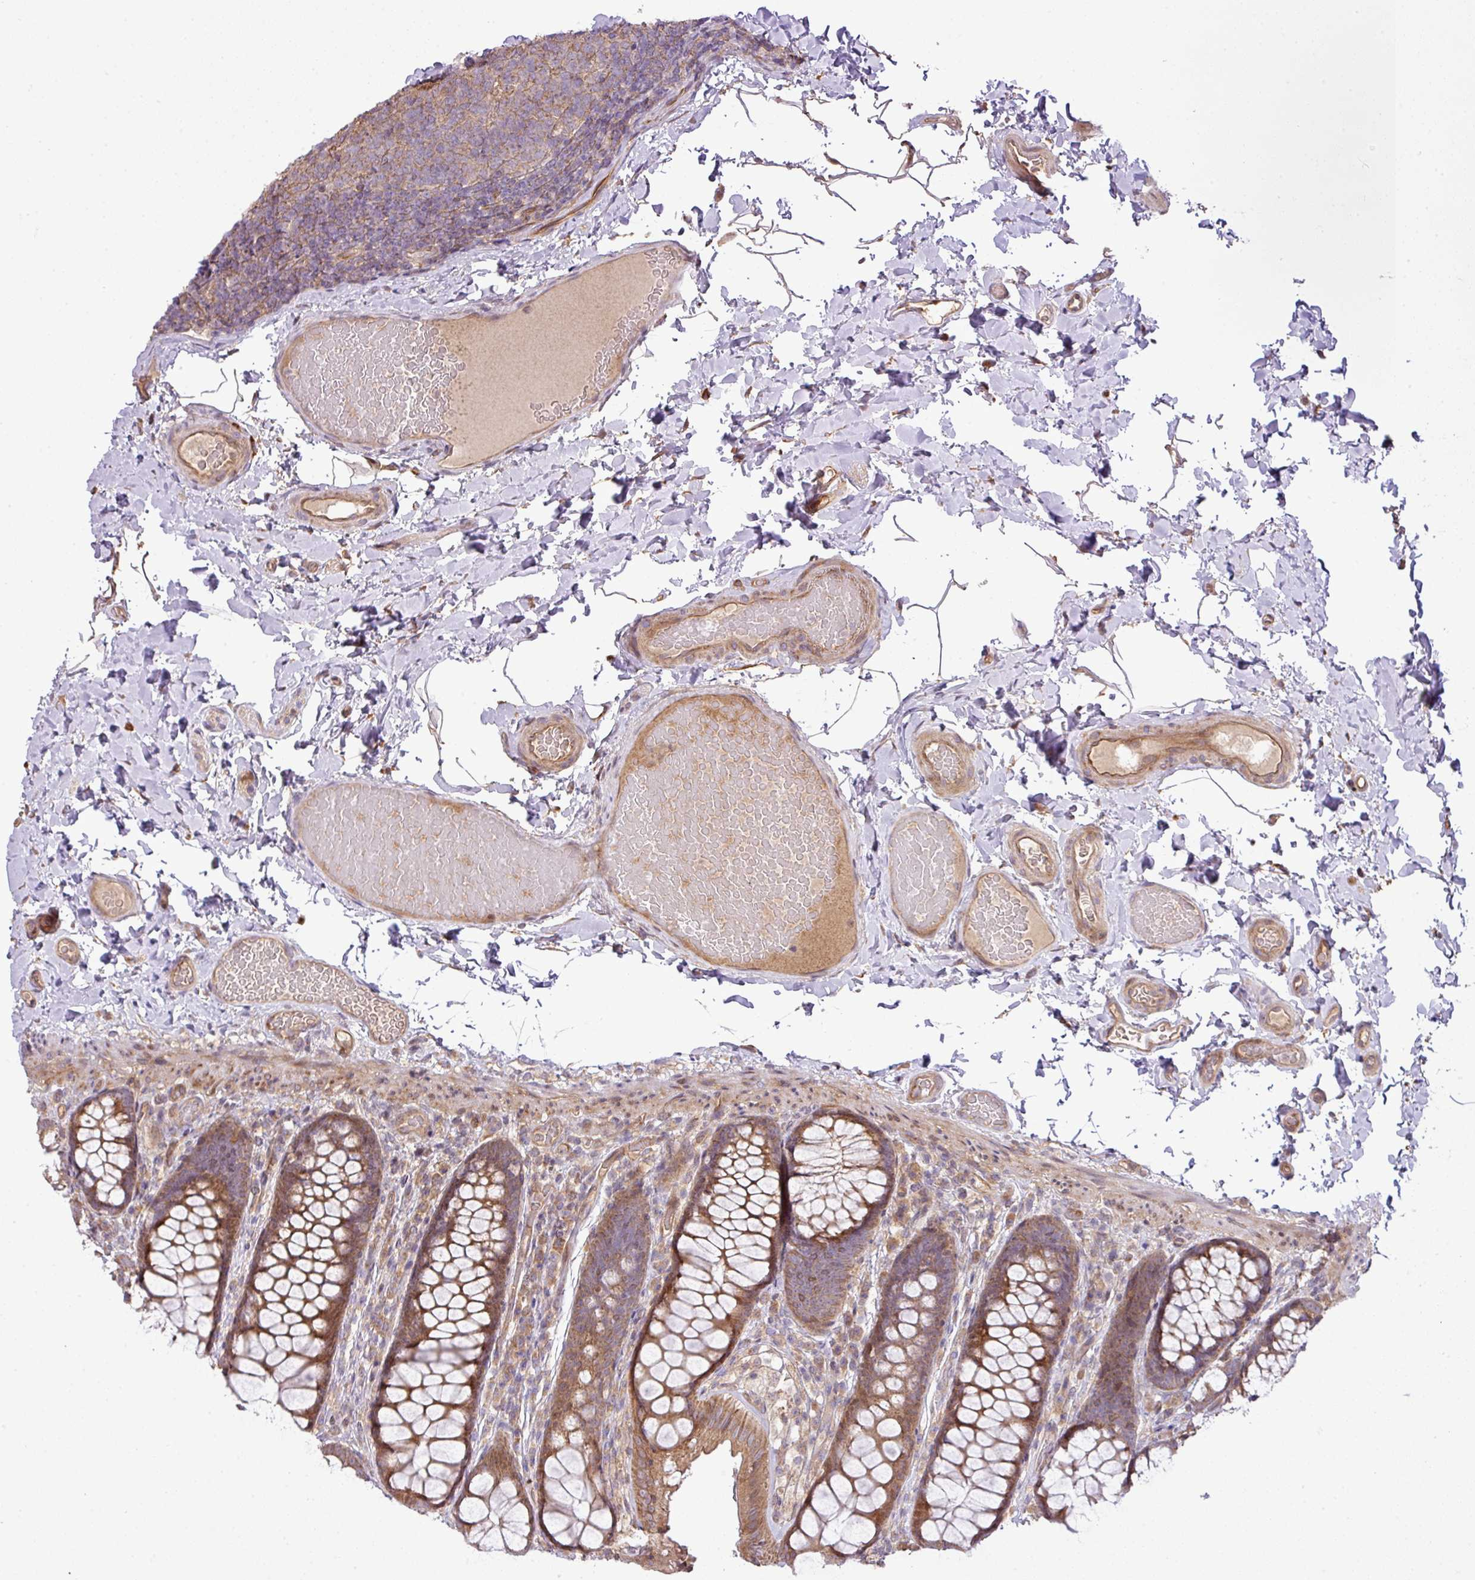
{"staining": {"intensity": "moderate", "quantity": ">75%", "location": "cytoplasmic/membranous"}, "tissue": "colon", "cell_type": "Endothelial cells", "image_type": "normal", "snomed": [{"axis": "morphology", "description": "Normal tissue, NOS"}, {"axis": "topography", "description": "Colon"}], "caption": "Colon stained with IHC displays moderate cytoplasmic/membranous positivity in about >75% of endothelial cells.", "gene": "COX18", "patient": {"sex": "male", "age": 46}}